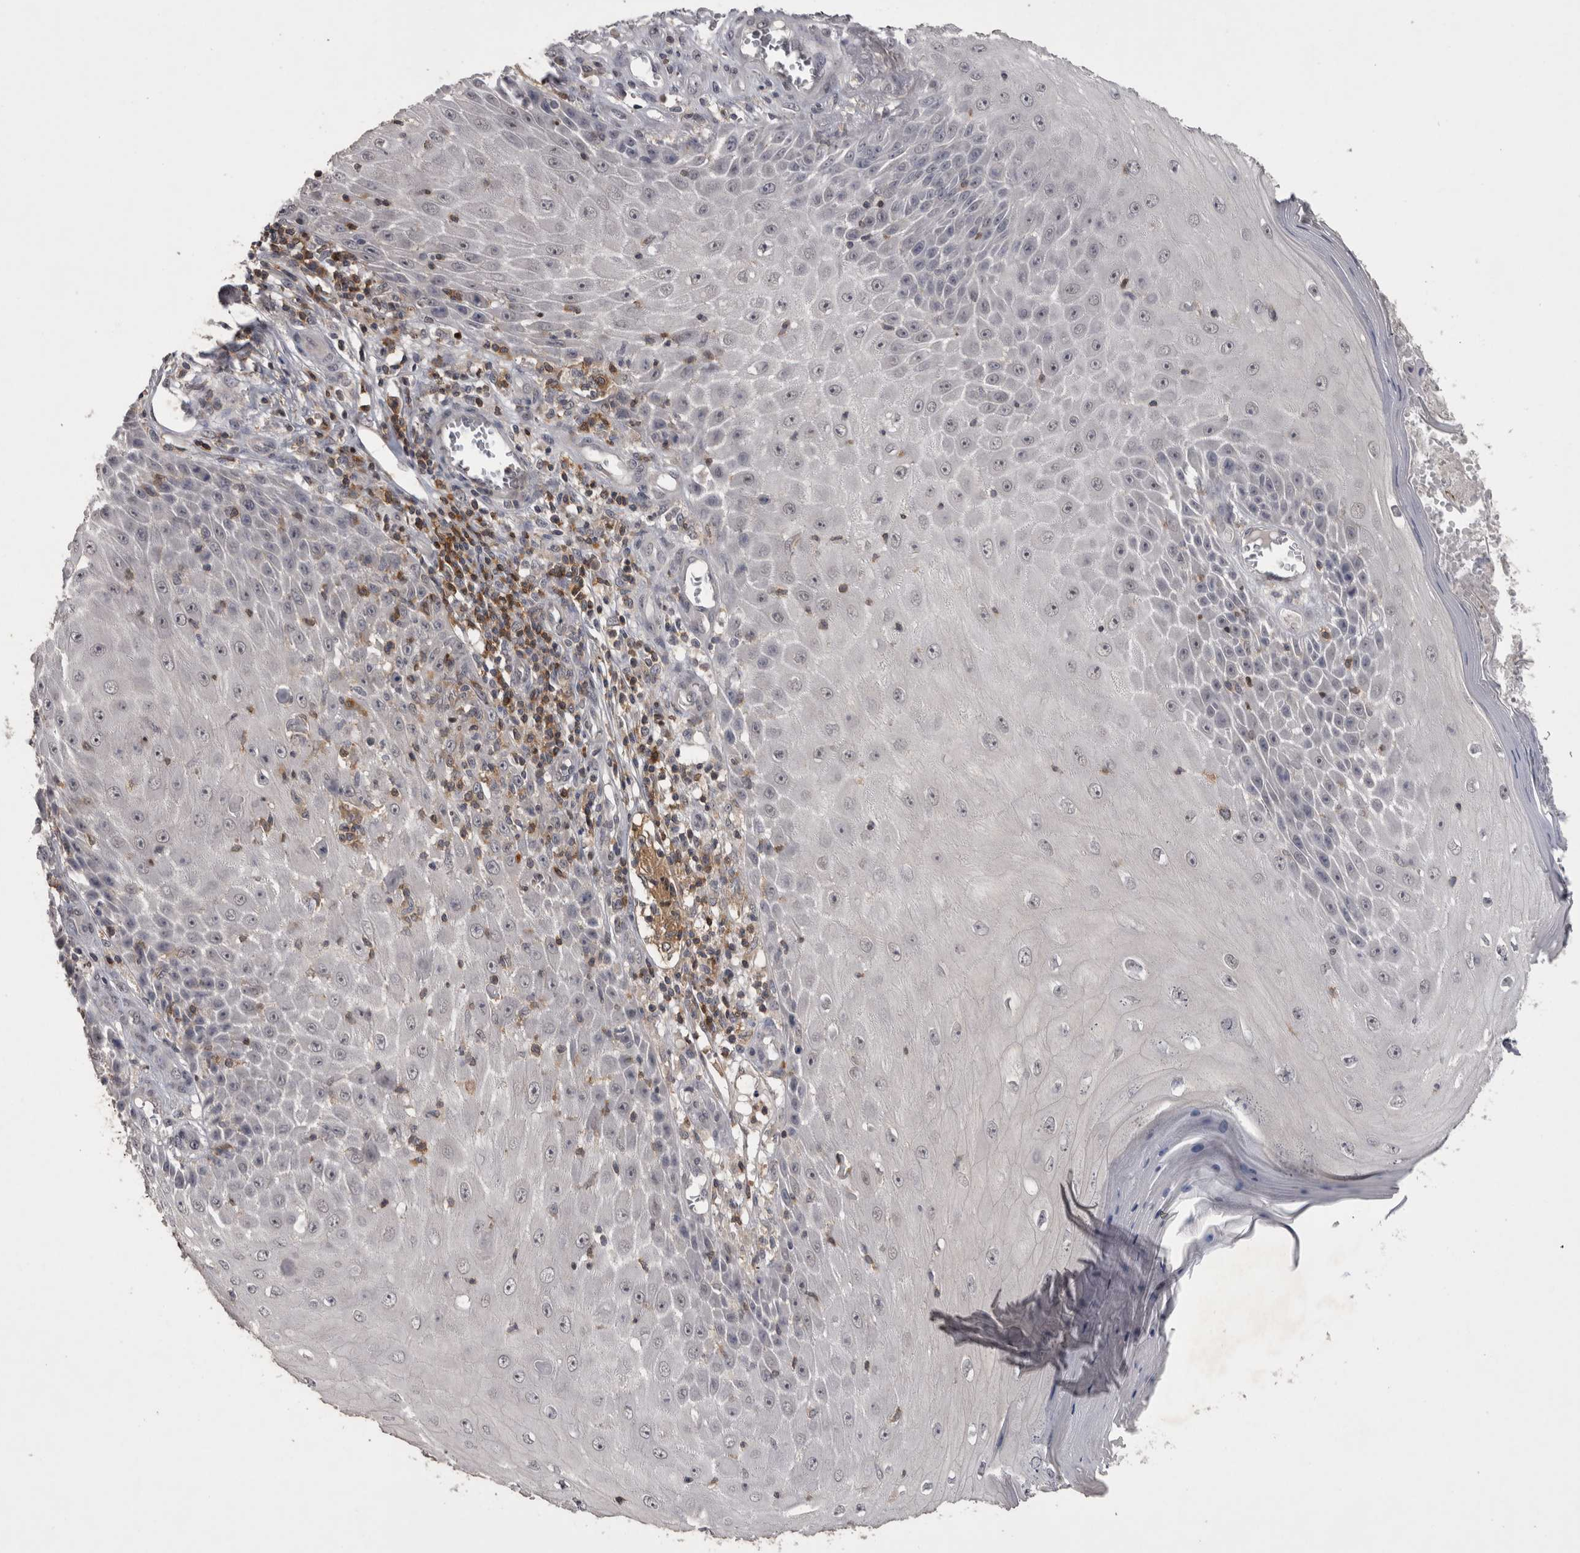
{"staining": {"intensity": "weak", "quantity": "<25%", "location": "nuclear"}, "tissue": "skin cancer", "cell_type": "Tumor cells", "image_type": "cancer", "snomed": [{"axis": "morphology", "description": "Squamous cell carcinoma, NOS"}, {"axis": "topography", "description": "Skin"}], "caption": "Tumor cells show no significant positivity in squamous cell carcinoma (skin).", "gene": "NFATC2", "patient": {"sex": "female", "age": 73}}